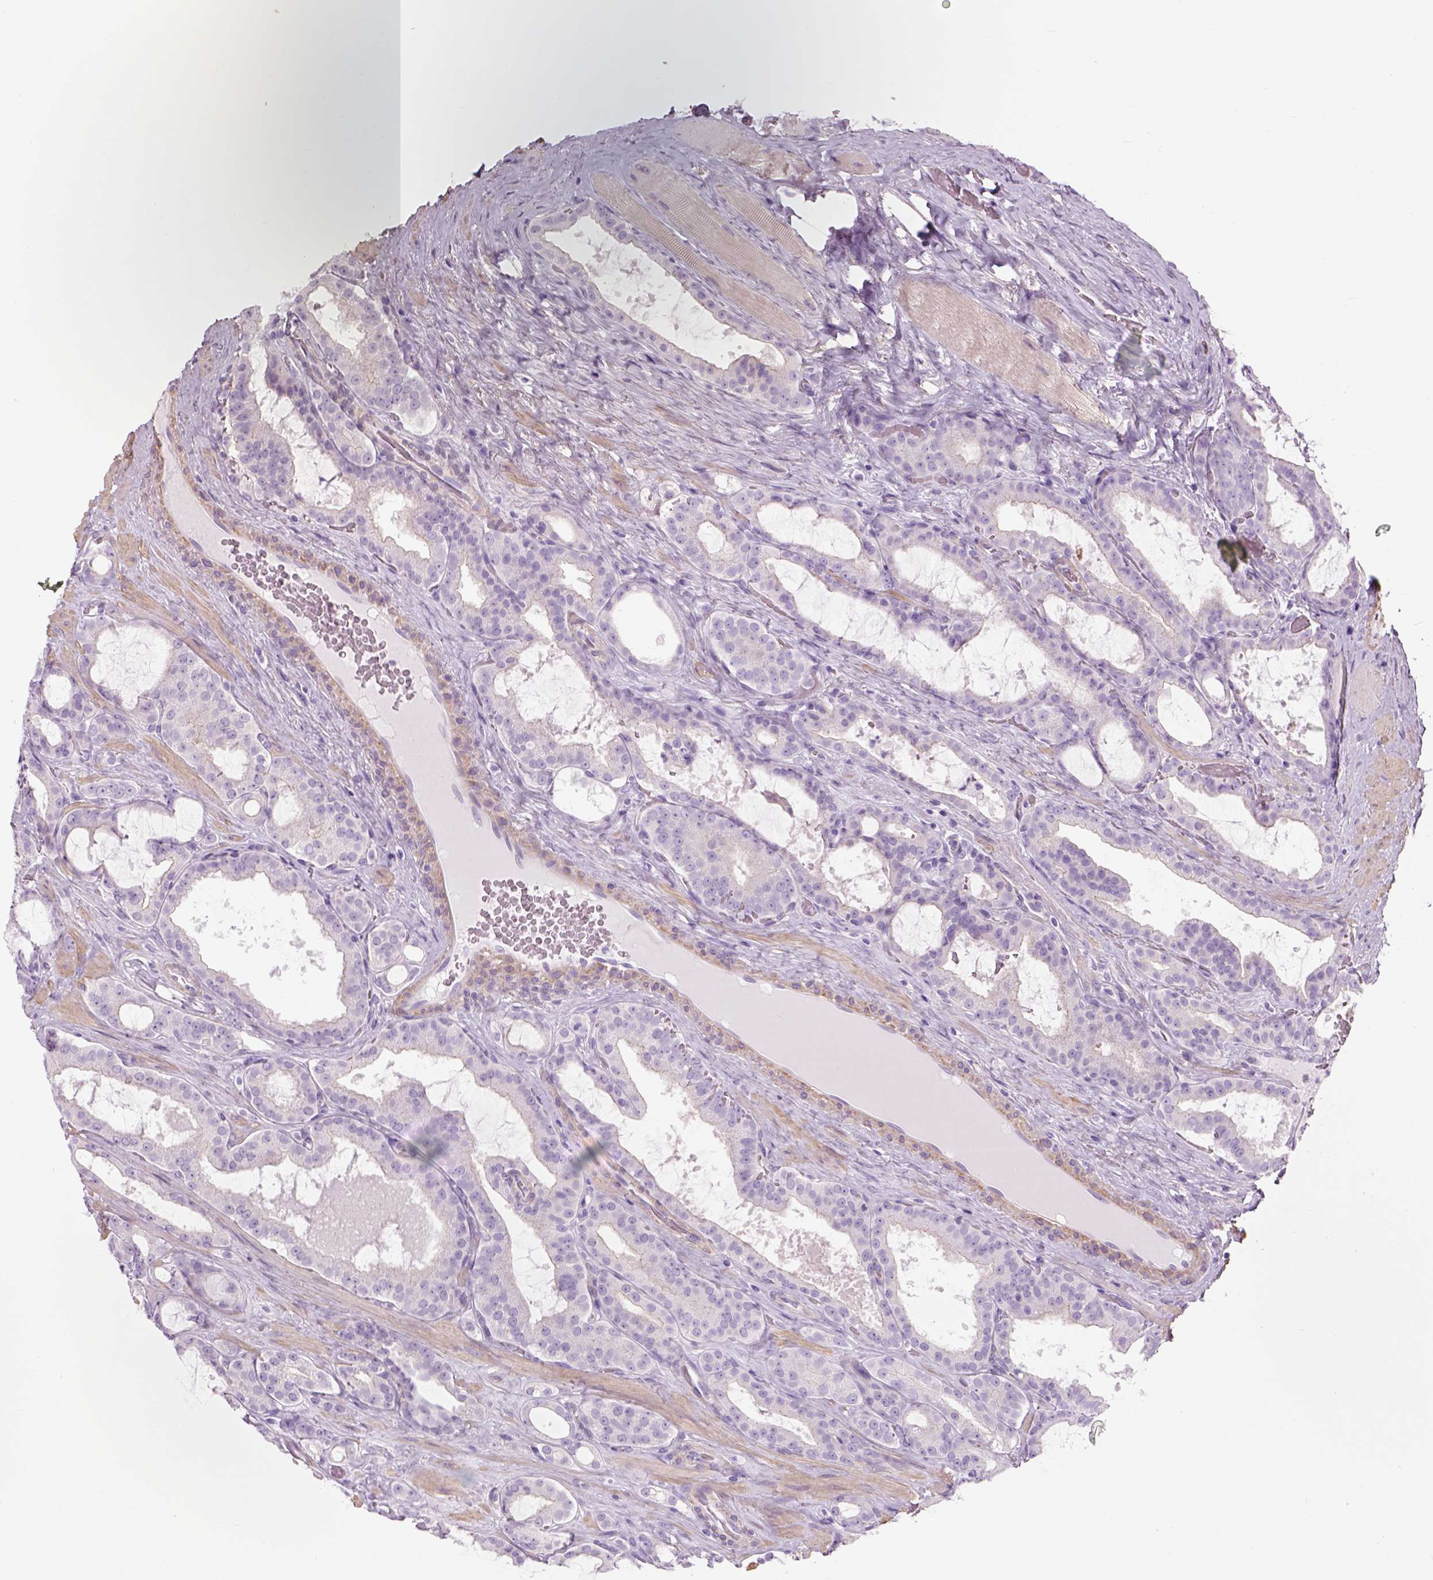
{"staining": {"intensity": "negative", "quantity": "none", "location": "none"}, "tissue": "prostate cancer", "cell_type": "Tumor cells", "image_type": "cancer", "snomed": [{"axis": "morphology", "description": "Adenocarcinoma, NOS"}, {"axis": "topography", "description": "Prostate"}], "caption": "Tumor cells show no significant expression in prostate cancer (adenocarcinoma).", "gene": "FAM161A", "patient": {"sex": "male", "age": 67}}